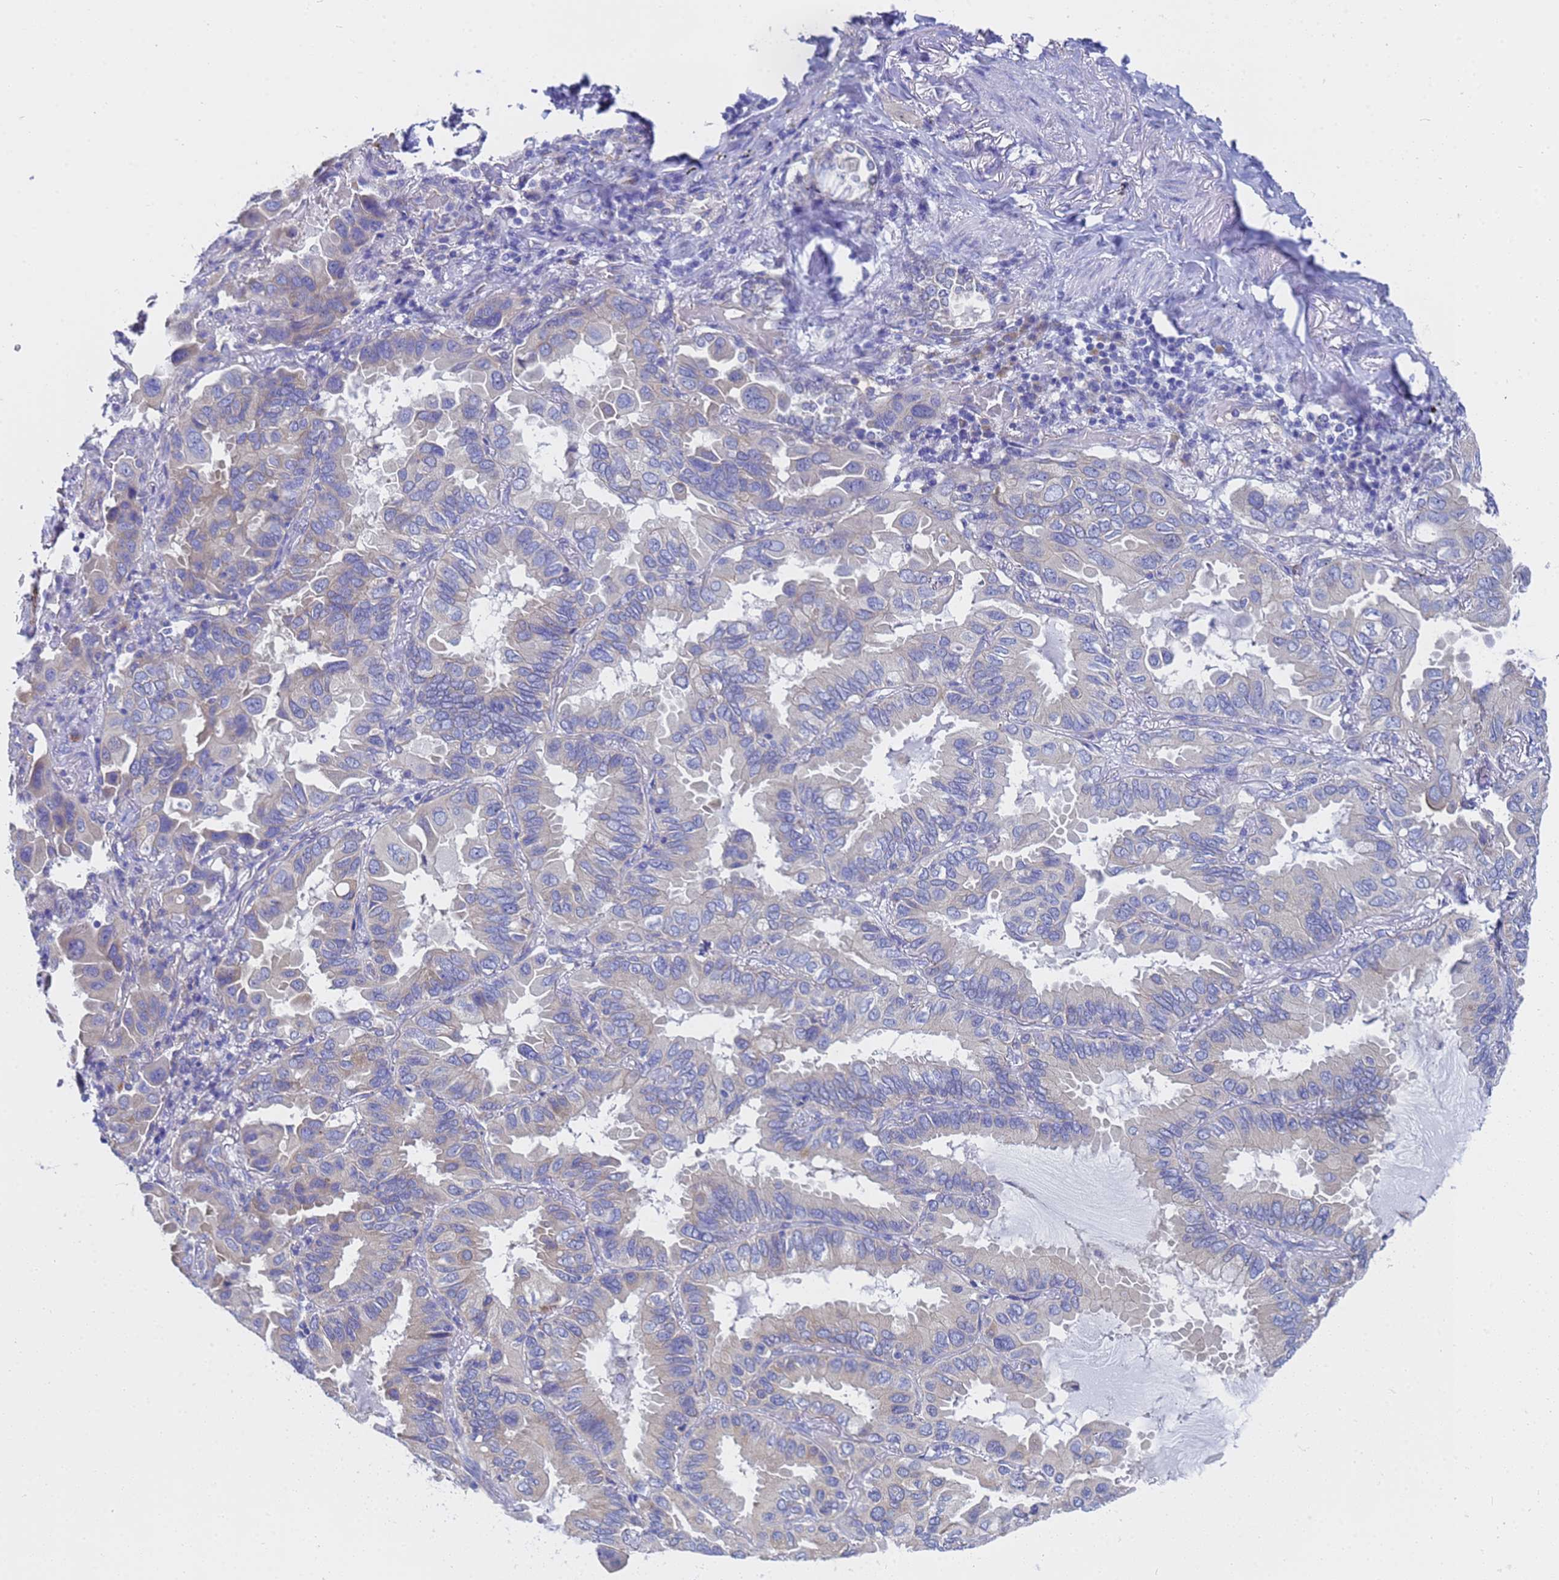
{"staining": {"intensity": "weak", "quantity": "<25%", "location": "cytoplasmic/membranous"}, "tissue": "lung cancer", "cell_type": "Tumor cells", "image_type": "cancer", "snomed": [{"axis": "morphology", "description": "Adenocarcinoma, NOS"}, {"axis": "topography", "description": "Lung"}], "caption": "Lung adenocarcinoma was stained to show a protein in brown. There is no significant expression in tumor cells.", "gene": "TM4SF4", "patient": {"sex": "male", "age": 64}}